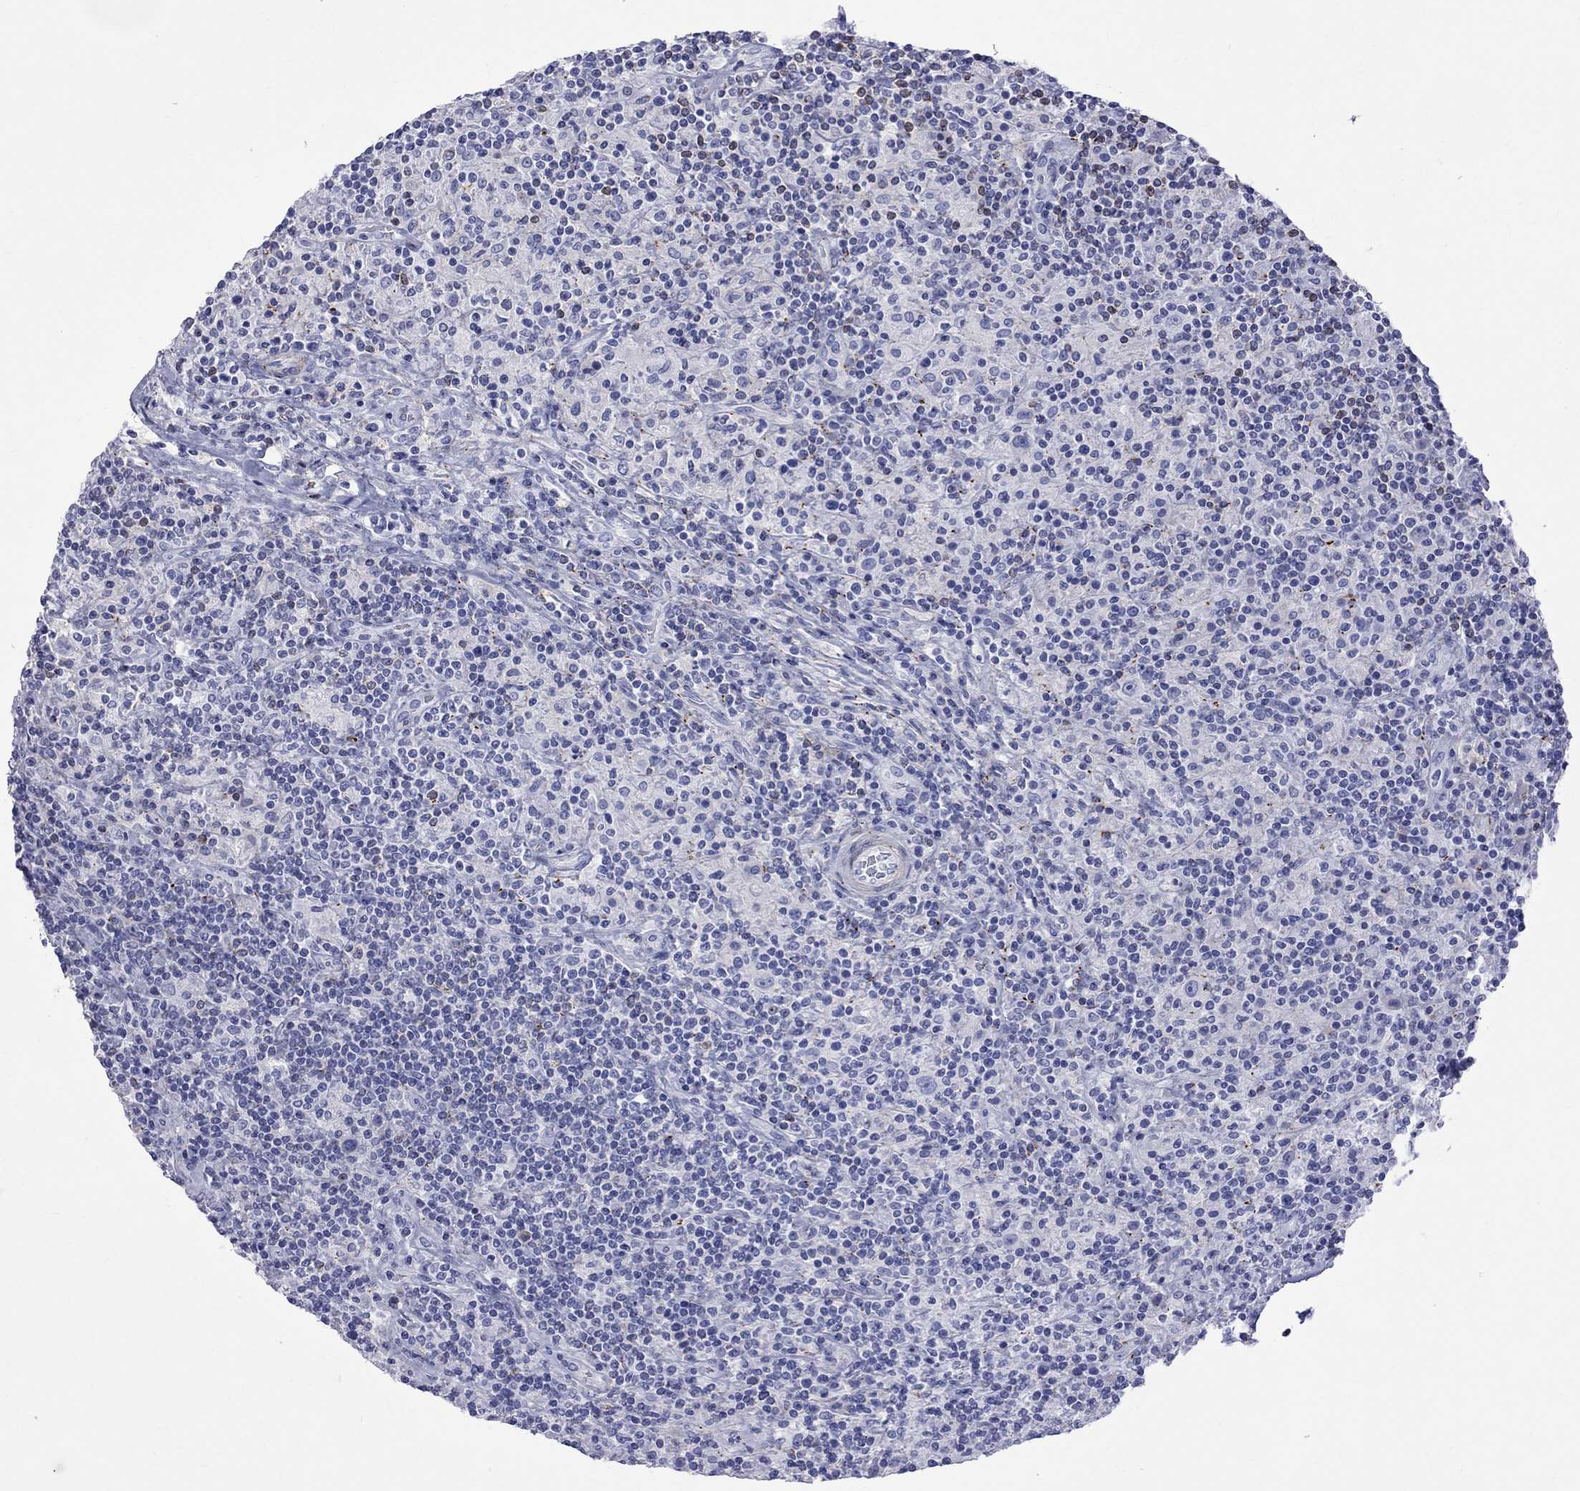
{"staining": {"intensity": "negative", "quantity": "none", "location": "none"}, "tissue": "lymphoma", "cell_type": "Tumor cells", "image_type": "cancer", "snomed": [{"axis": "morphology", "description": "Hodgkin's disease, NOS"}, {"axis": "topography", "description": "Lymph node"}], "caption": "This is an immunohistochemistry (IHC) photomicrograph of human lymphoma. There is no positivity in tumor cells.", "gene": "S100A3", "patient": {"sex": "male", "age": 70}}